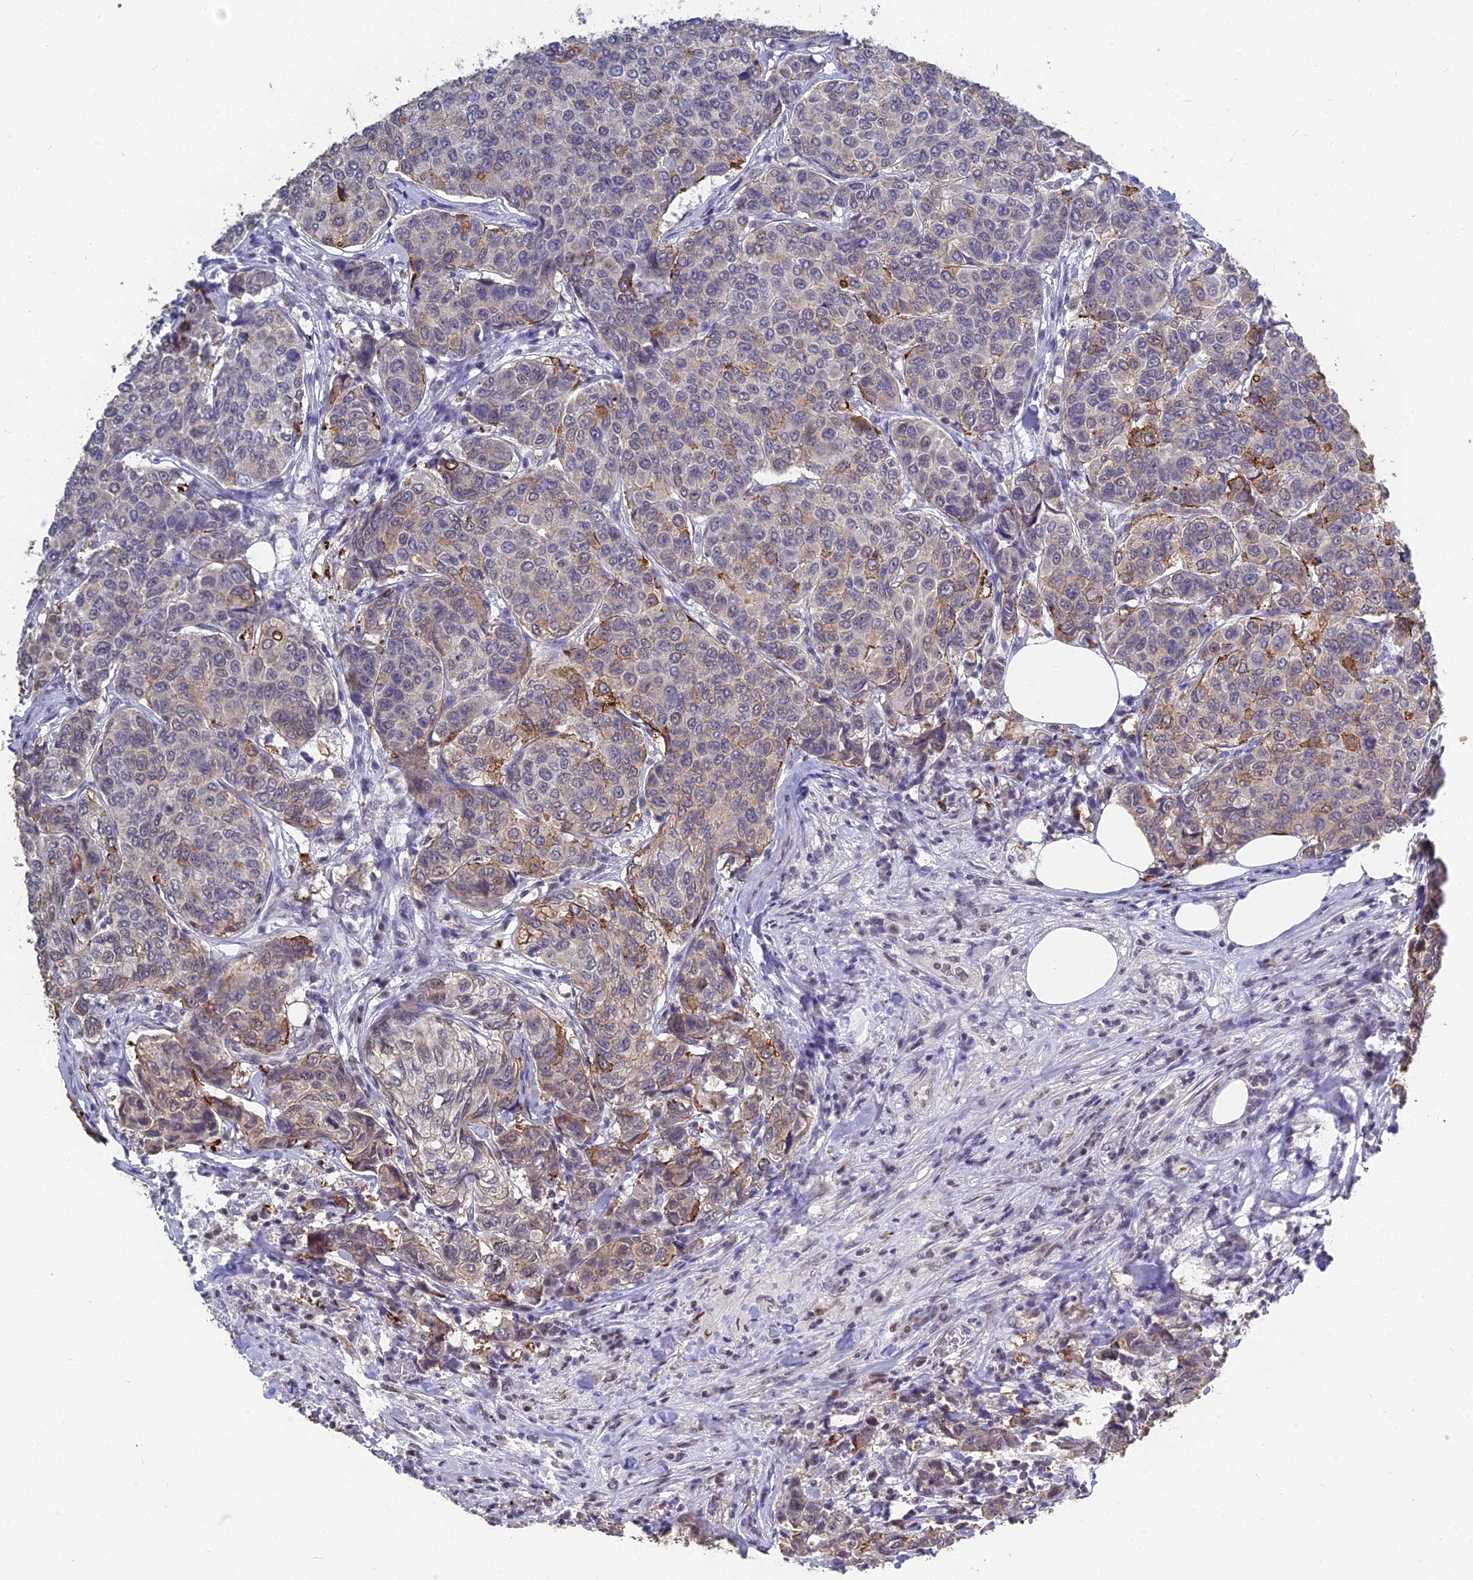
{"staining": {"intensity": "moderate", "quantity": "<25%", "location": "cytoplasmic/membranous"}, "tissue": "breast cancer", "cell_type": "Tumor cells", "image_type": "cancer", "snomed": [{"axis": "morphology", "description": "Duct carcinoma"}, {"axis": "topography", "description": "Breast"}], "caption": "Infiltrating ductal carcinoma (breast) stained with a protein marker reveals moderate staining in tumor cells.", "gene": "MT-CO3", "patient": {"sex": "female", "age": 55}}